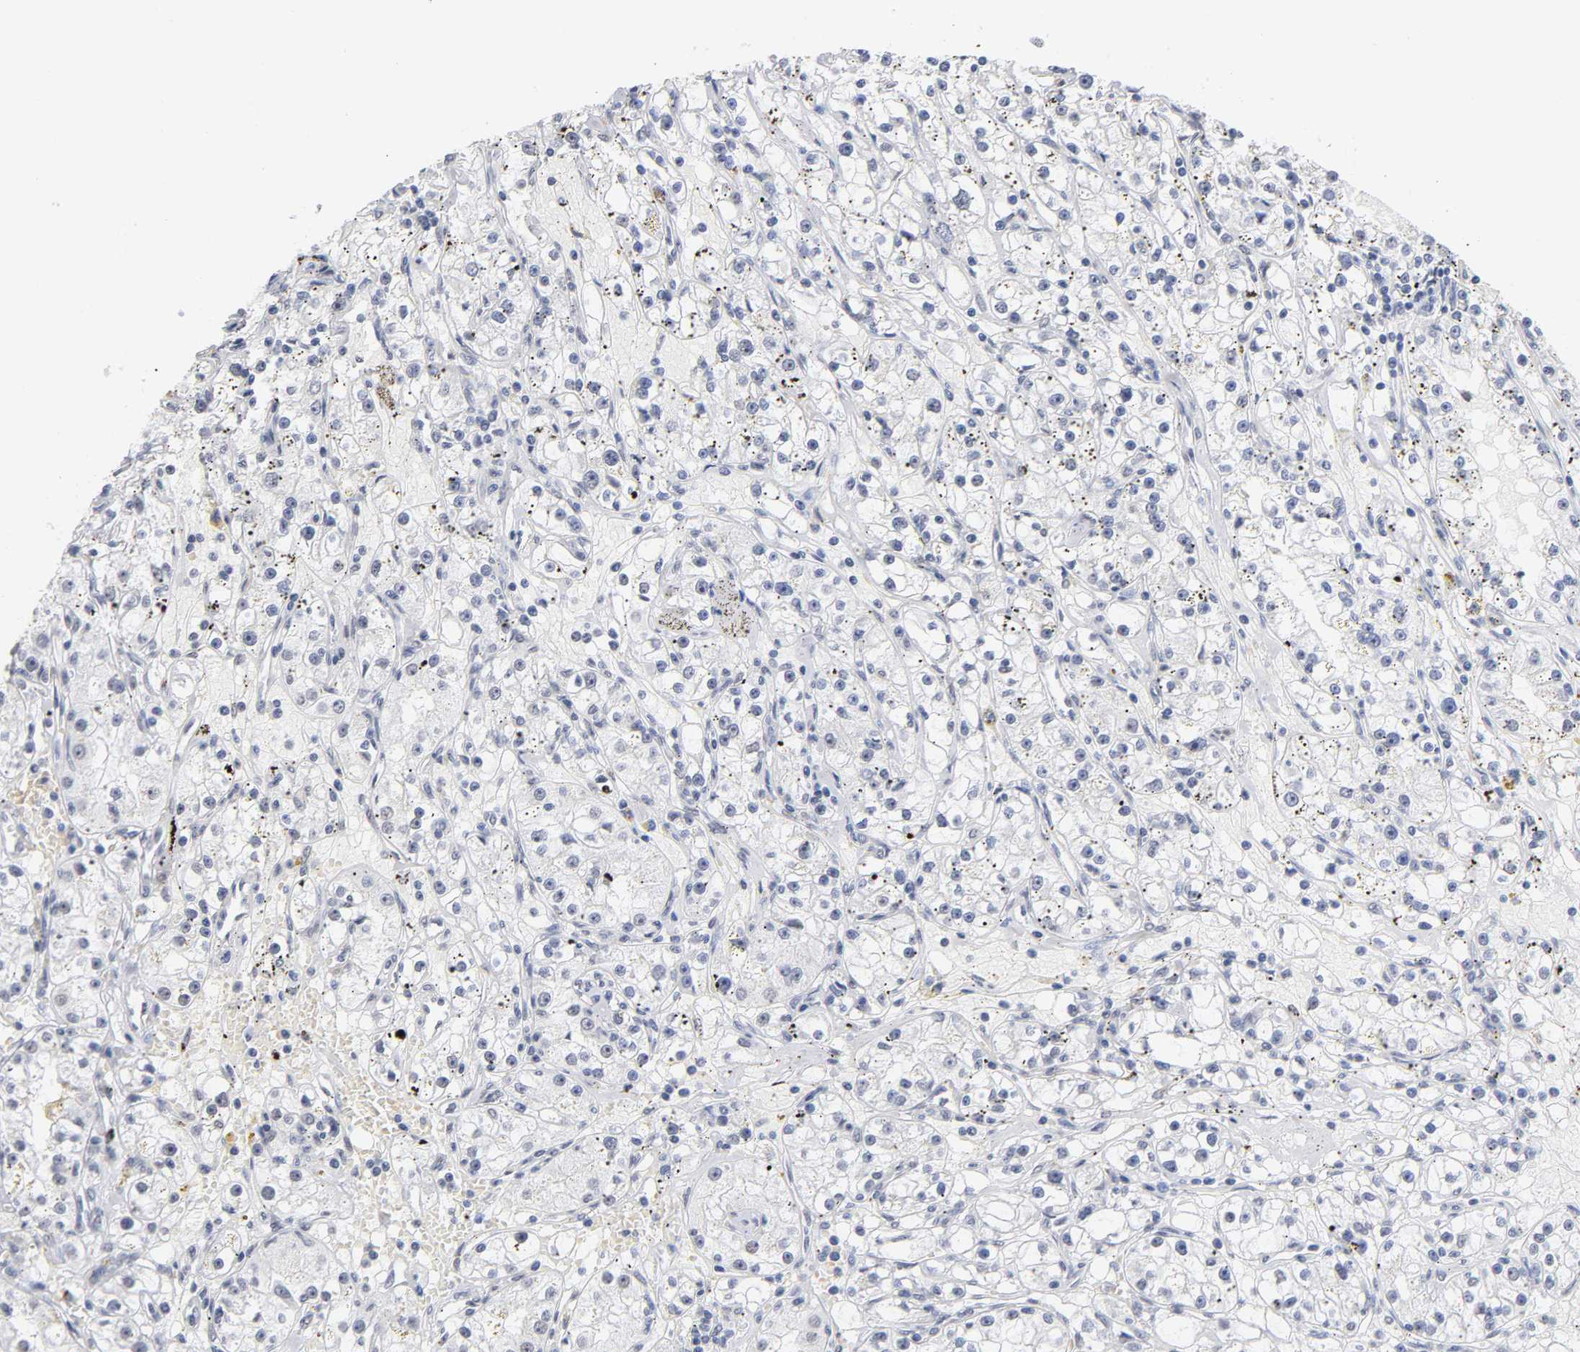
{"staining": {"intensity": "negative", "quantity": "none", "location": "none"}, "tissue": "renal cancer", "cell_type": "Tumor cells", "image_type": "cancer", "snomed": [{"axis": "morphology", "description": "Adenocarcinoma, NOS"}, {"axis": "topography", "description": "Kidney"}], "caption": "A high-resolution histopathology image shows immunohistochemistry (IHC) staining of renal cancer, which displays no significant positivity in tumor cells.", "gene": "CRABP2", "patient": {"sex": "male", "age": 56}}